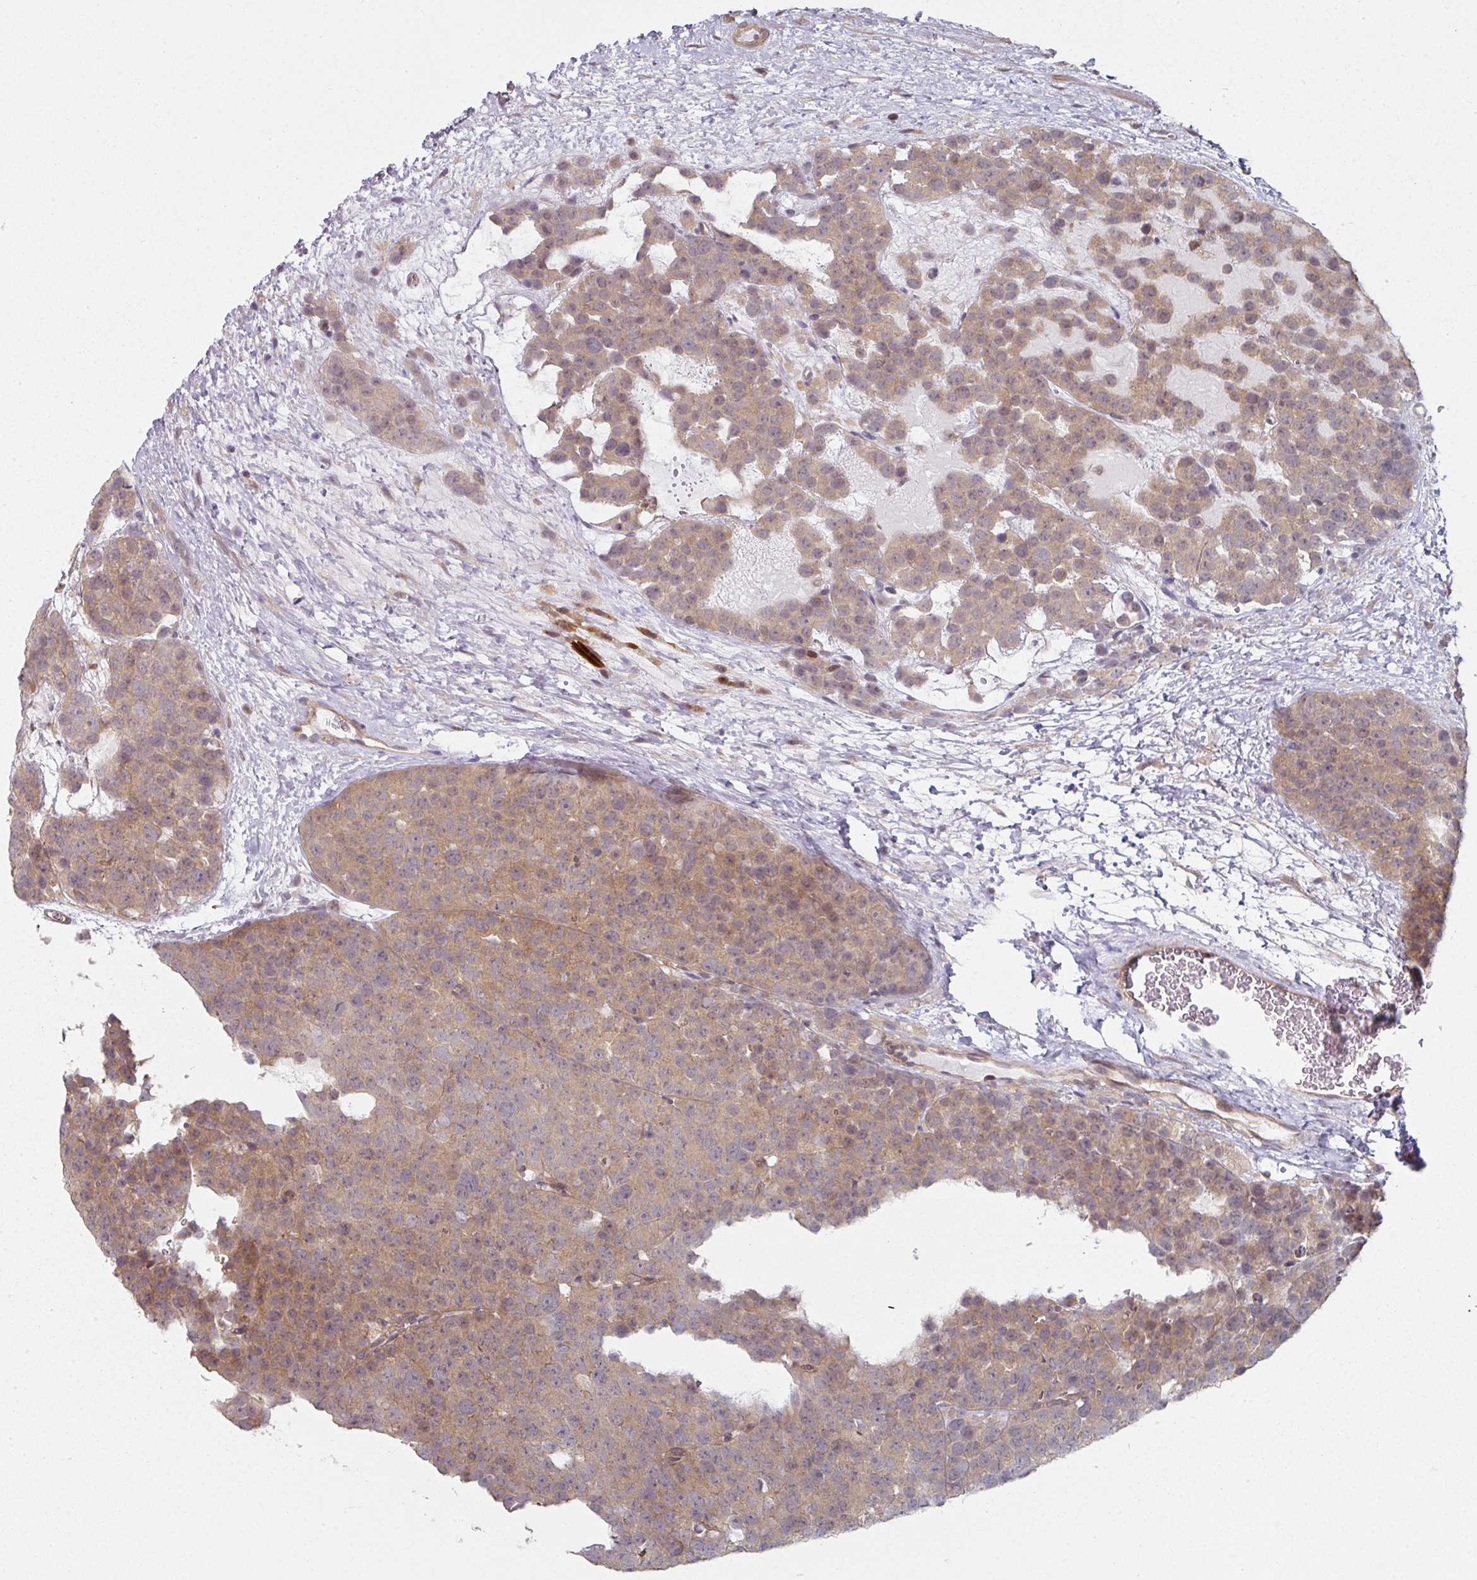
{"staining": {"intensity": "moderate", "quantity": ">75%", "location": "cytoplasmic/membranous"}, "tissue": "testis cancer", "cell_type": "Tumor cells", "image_type": "cancer", "snomed": [{"axis": "morphology", "description": "Seminoma, NOS"}, {"axis": "topography", "description": "Testis"}], "caption": "Protein expression analysis of testis seminoma exhibits moderate cytoplasmic/membranous positivity in about >75% of tumor cells.", "gene": "PSME3IP1", "patient": {"sex": "male", "age": 71}}